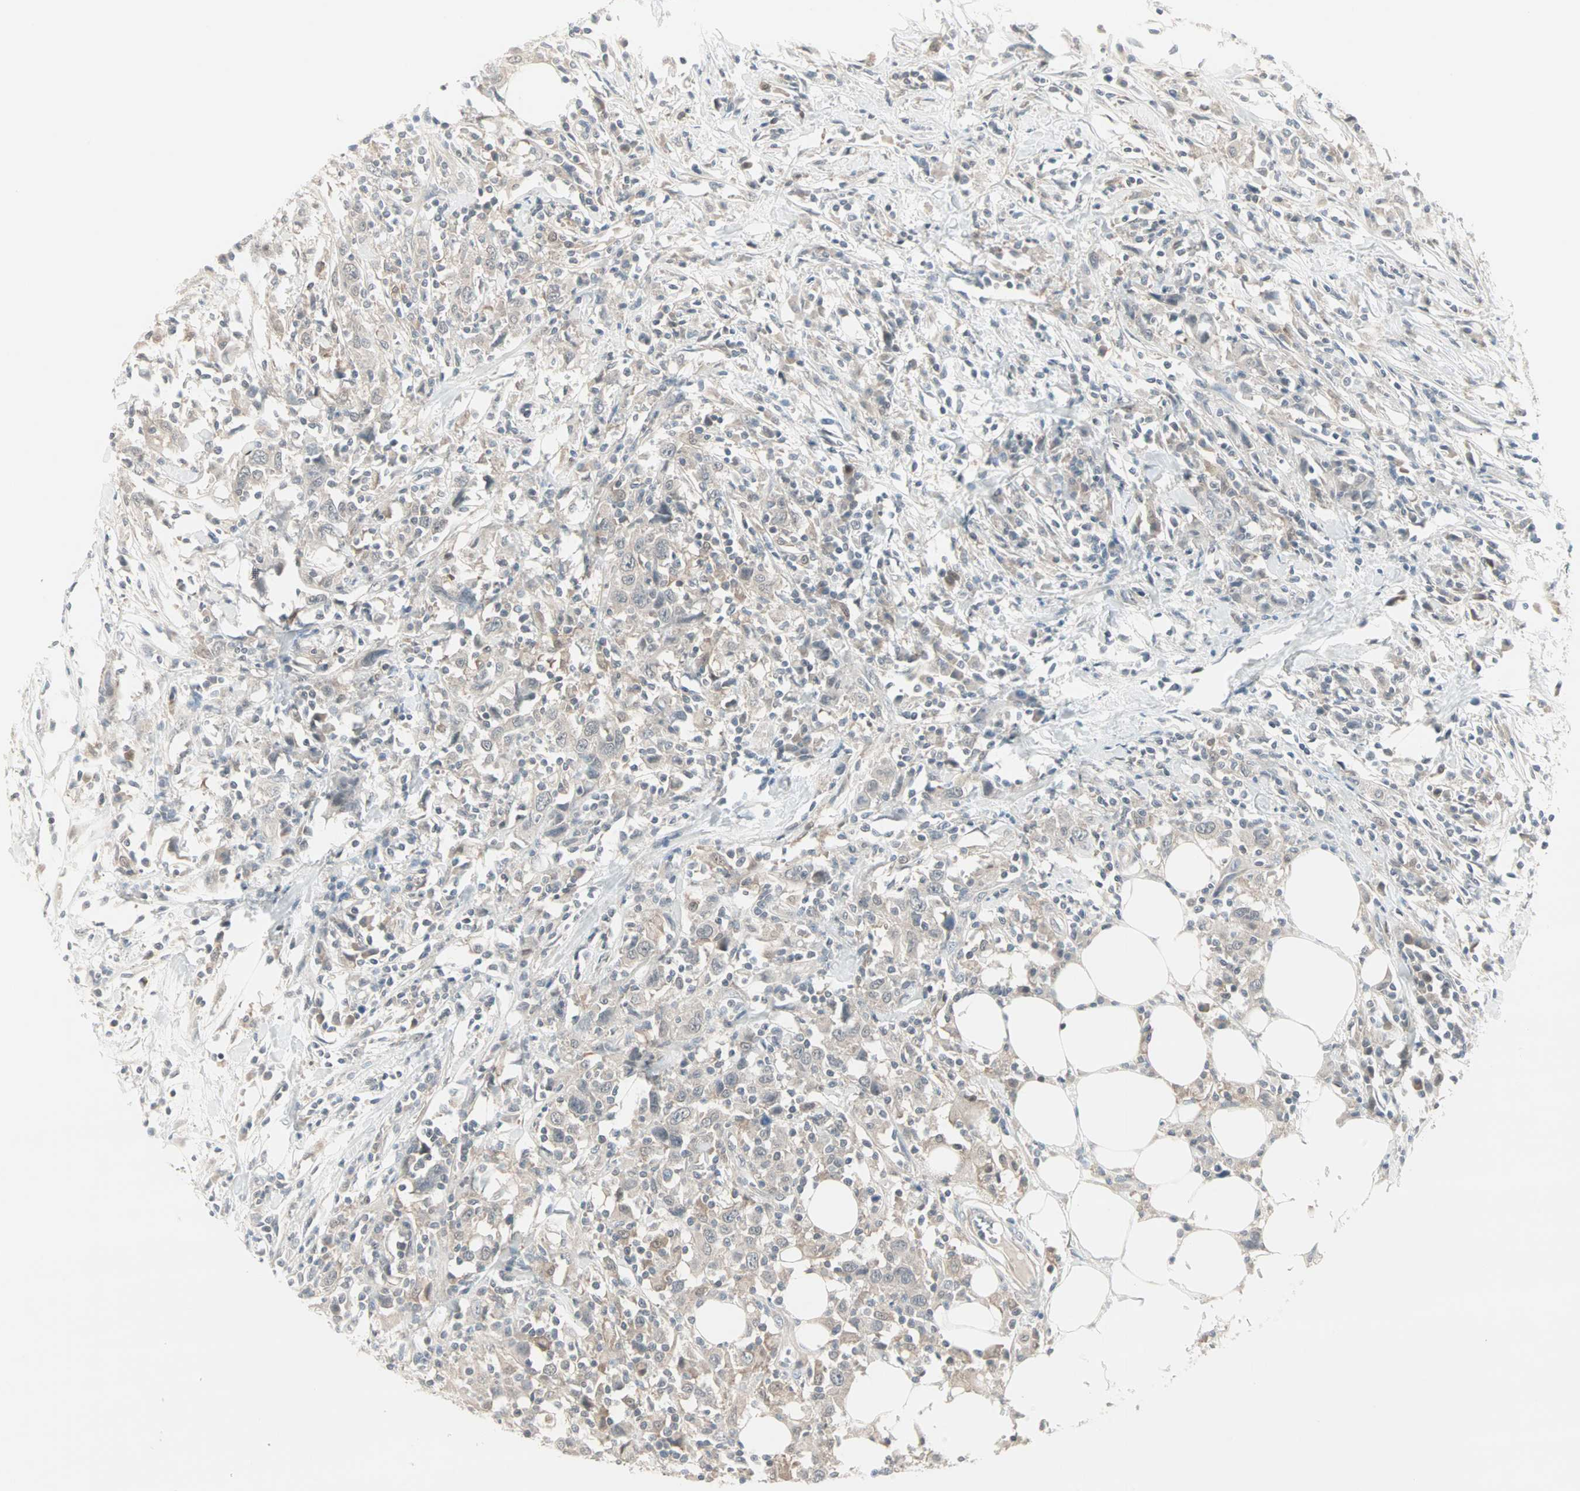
{"staining": {"intensity": "negative", "quantity": "none", "location": "none"}, "tissue": "urothelial cancer", "cell_type": "Tumor cells", "image_type": "cancer", "snomed": [{"axis": "morphology", "description": "Urothelial carcinoma, High grade"}, {"axis": "topography", "description": "Urinary bladder"}], "caption": "An image of urothelial carcinoma (high-grade) stained for a protein shows no brown staining in tumor cells. (Stains: DAB immunohistochemistry with hematoxylin counter stain, Microscopy: brightfield microscopy at high magnification).", "gene": "PTPA", "patient": {"sex": "male", "age": 61}}